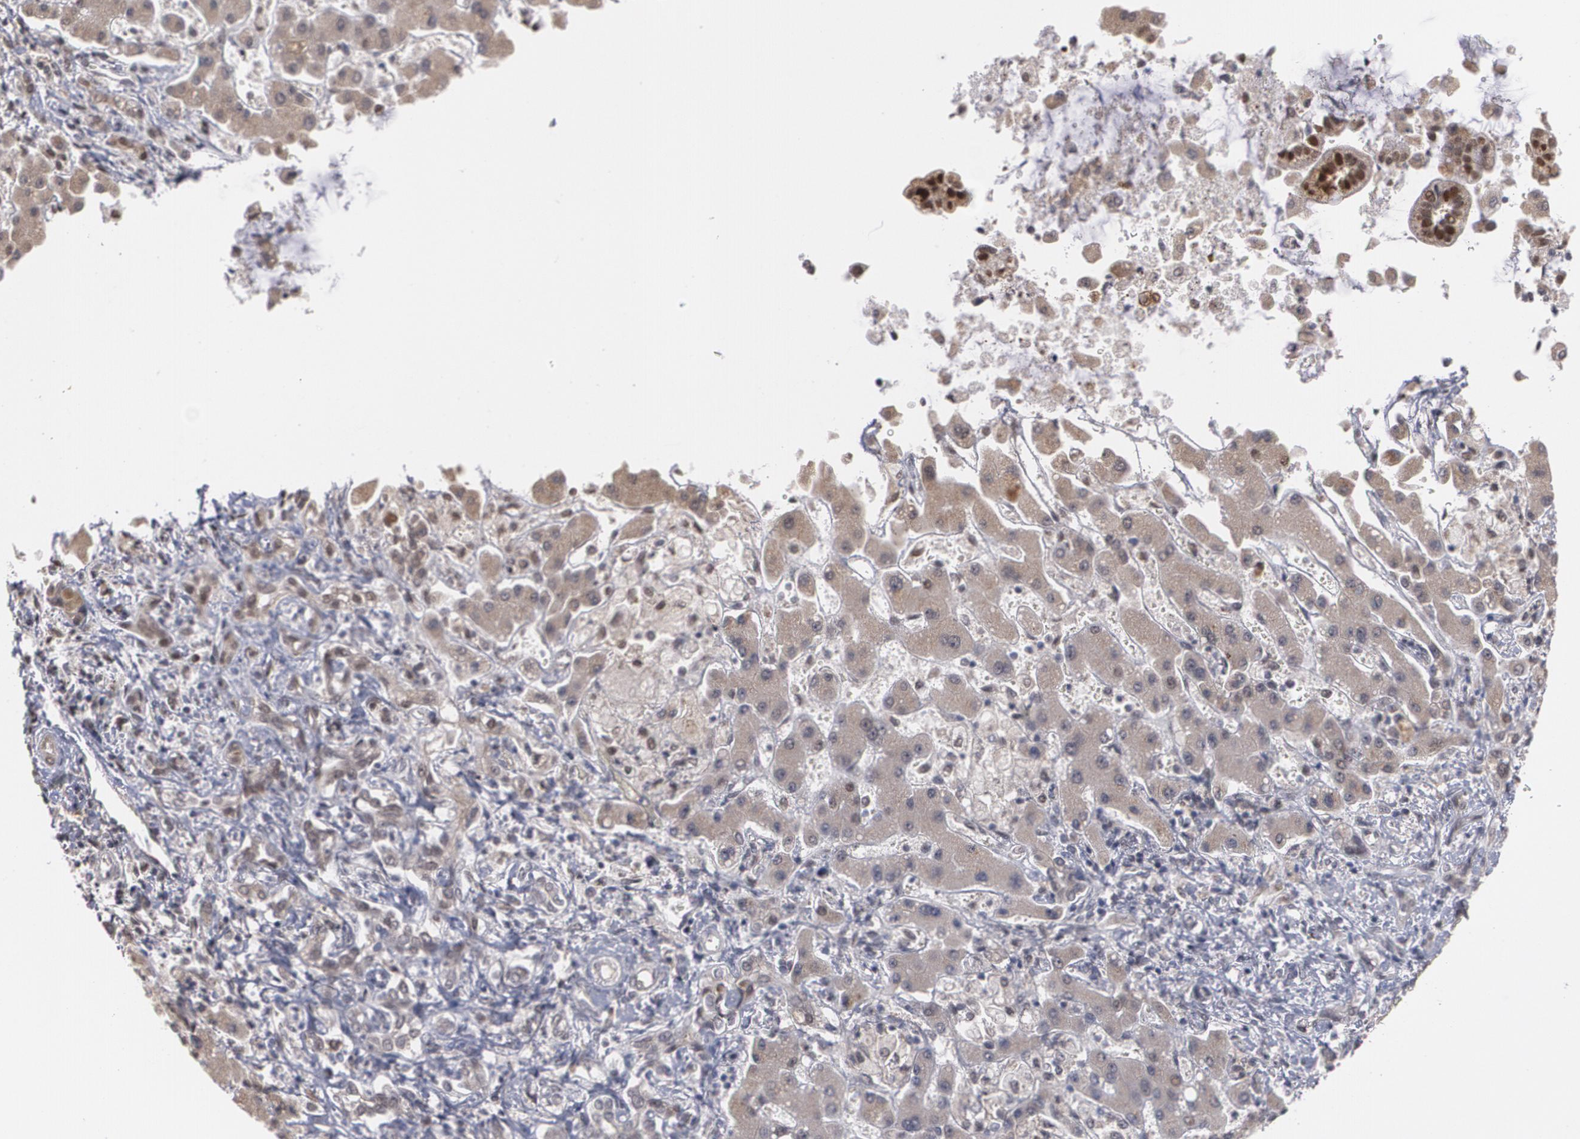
{"staining": {"intensity": "weak", "quantity": ">75%", "location": "cytoplasmic/membranous"}, "tissue": "liver cancer", "cell_type": "Tumor cells", "image_type": "cancer", "snomed": [{"axis": "morphology", "description": "Cholangiocarcinoma"}, {"axis": "topography", "description": "Liver"}], "caption": "A micrograph showing weak cytoplasmic/membranous expression in approximately >75% of tumor cells in liver cancer (cholangiocarcinoma), as visualized by brown immunohistochemical staining.", "gene": "ZNF75A", "patient": {"sex": "male", "age": 50}}